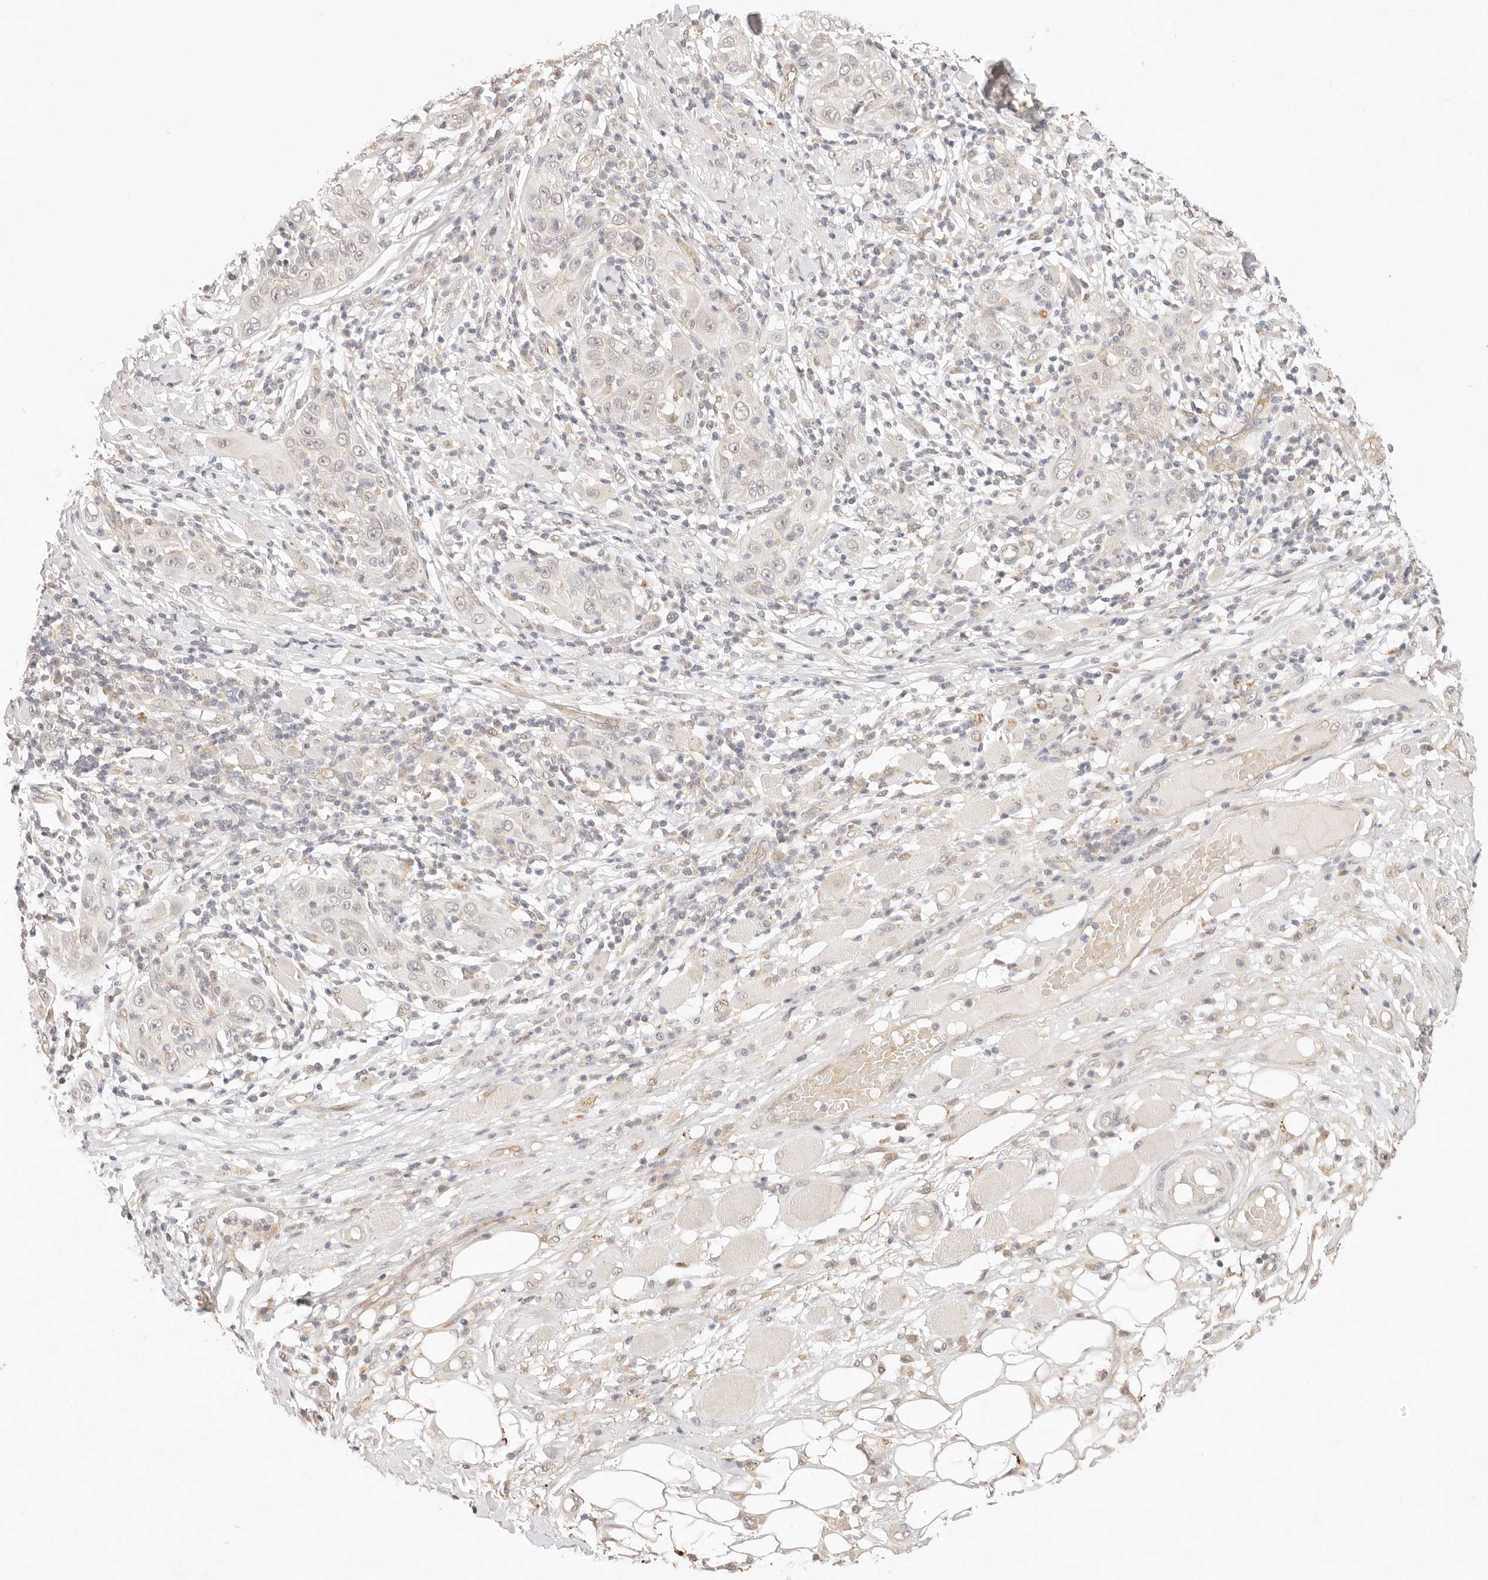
{"staining": {"intensity": "negative", "quantity": "none", "location": "none"}, "tissue": "skin cancer", "cell_type": "Tumor cells", "image_type": "cancer", "snomed": [{"axis": "morphology", "description": "Squamous cell carcinoma, NOS"}, {"axis": "topography", "description": "Skin"}], "caption": "High power microscopy photomicrograph of an immunohistochemistry photomicrograph of skin cancer (squamous cell carcinoma), revealing no significant positivity in tumor cells.", "gene": "GPR156", "patient": {"sex": "female", "age": 88}}